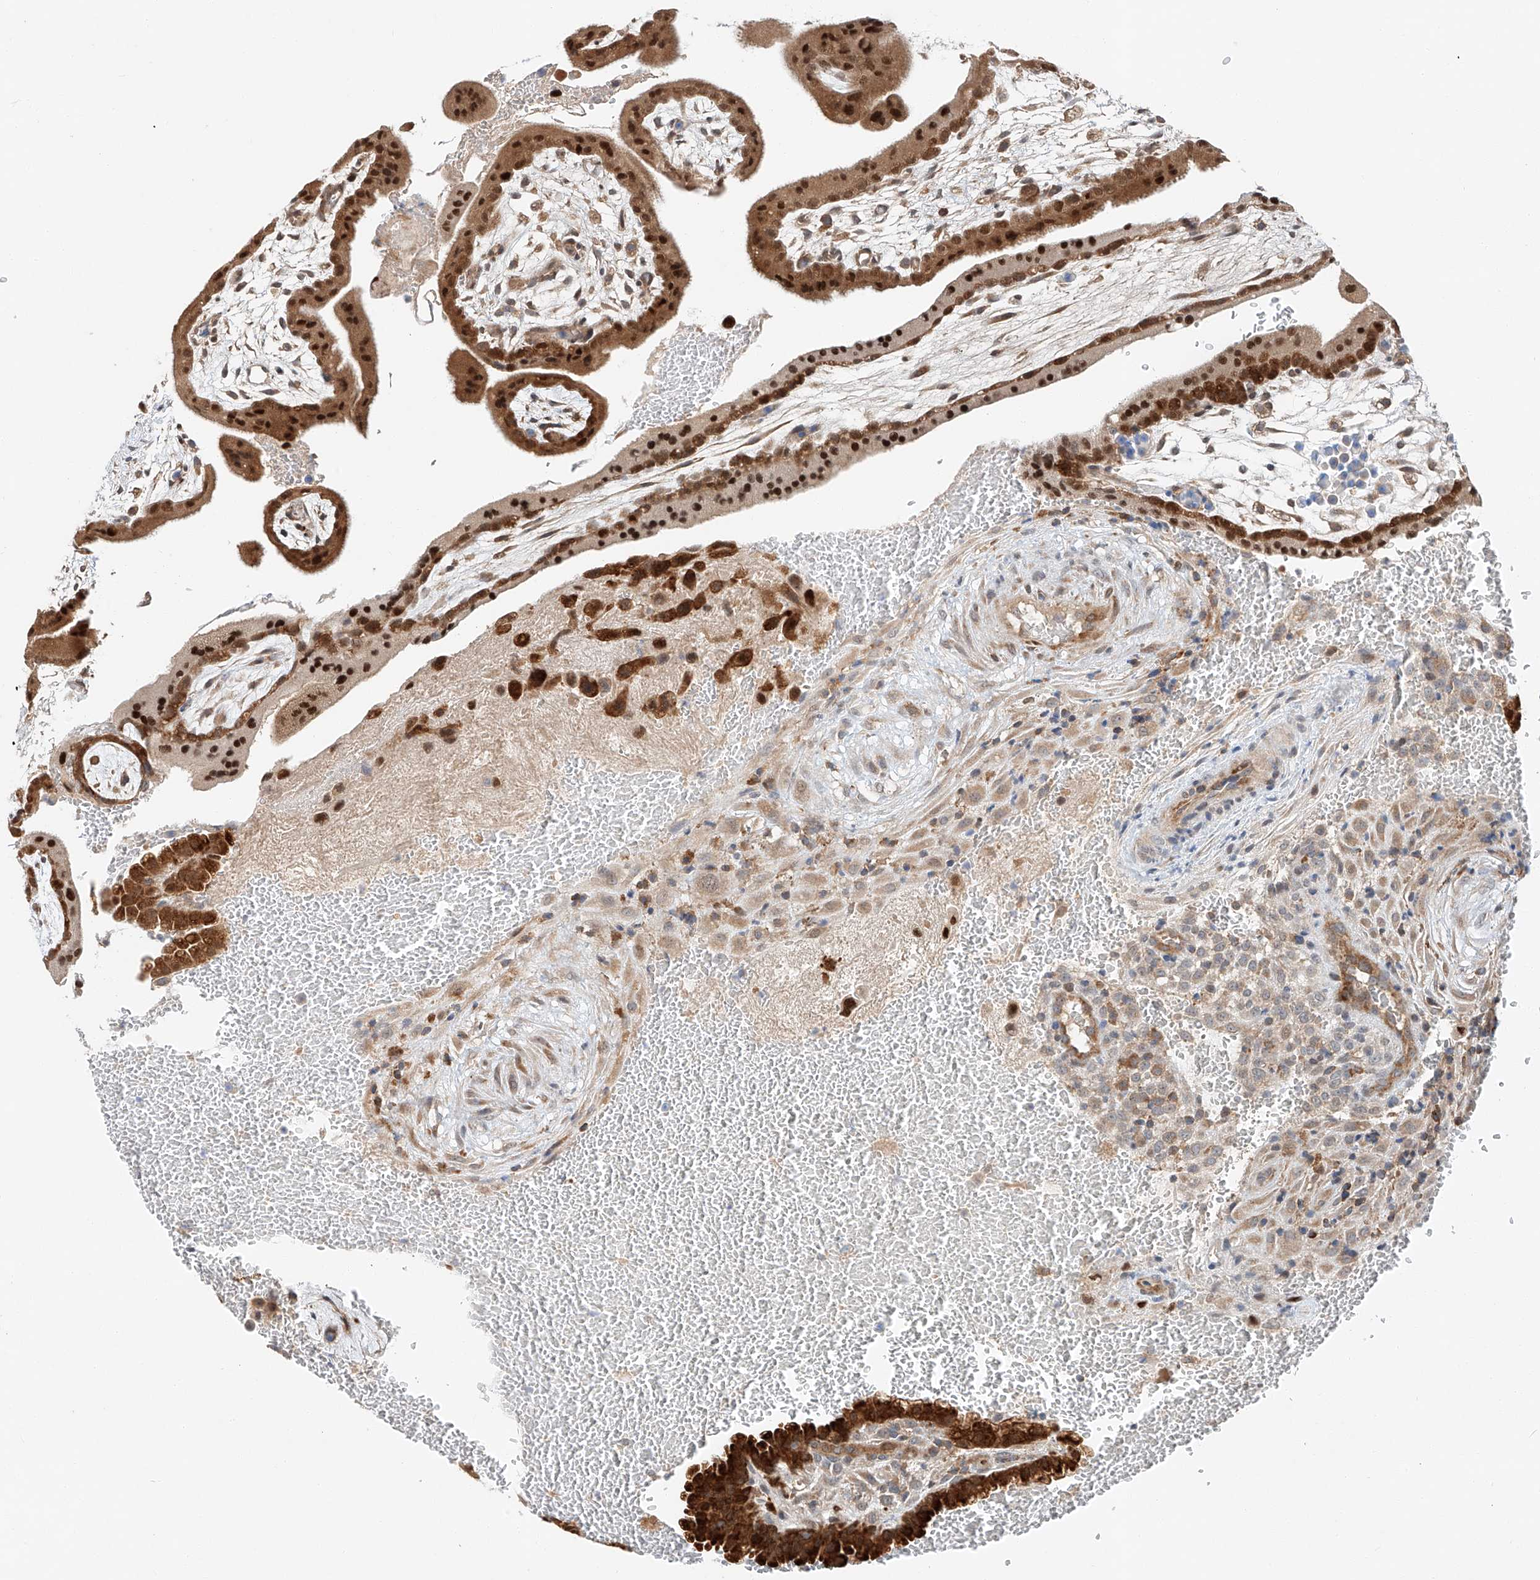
{"staining": {"intensity": "strong", "quantity": "25%-75%", "location": "cytoplasmic/membranous,nuclear"}, "tissue": "placenta", "cell_type": "Decidual cells", "image_type": "normal", "snomed": [{"axis": "morphology", "description": "Normal tissue, NOS"}, {"axis": "topography", "description": "Placenta"}], "caption": "Placenta was stained to show a protein in brown. There is high levels of strong cytoplasmic/membranous,nuclear expression in about 25%-75% of decidual cells. (DAB IHC with brightfield microscopy, high magnification).", "gene": "RUSC1", "patient": {"sex": "female", "age": 35}}